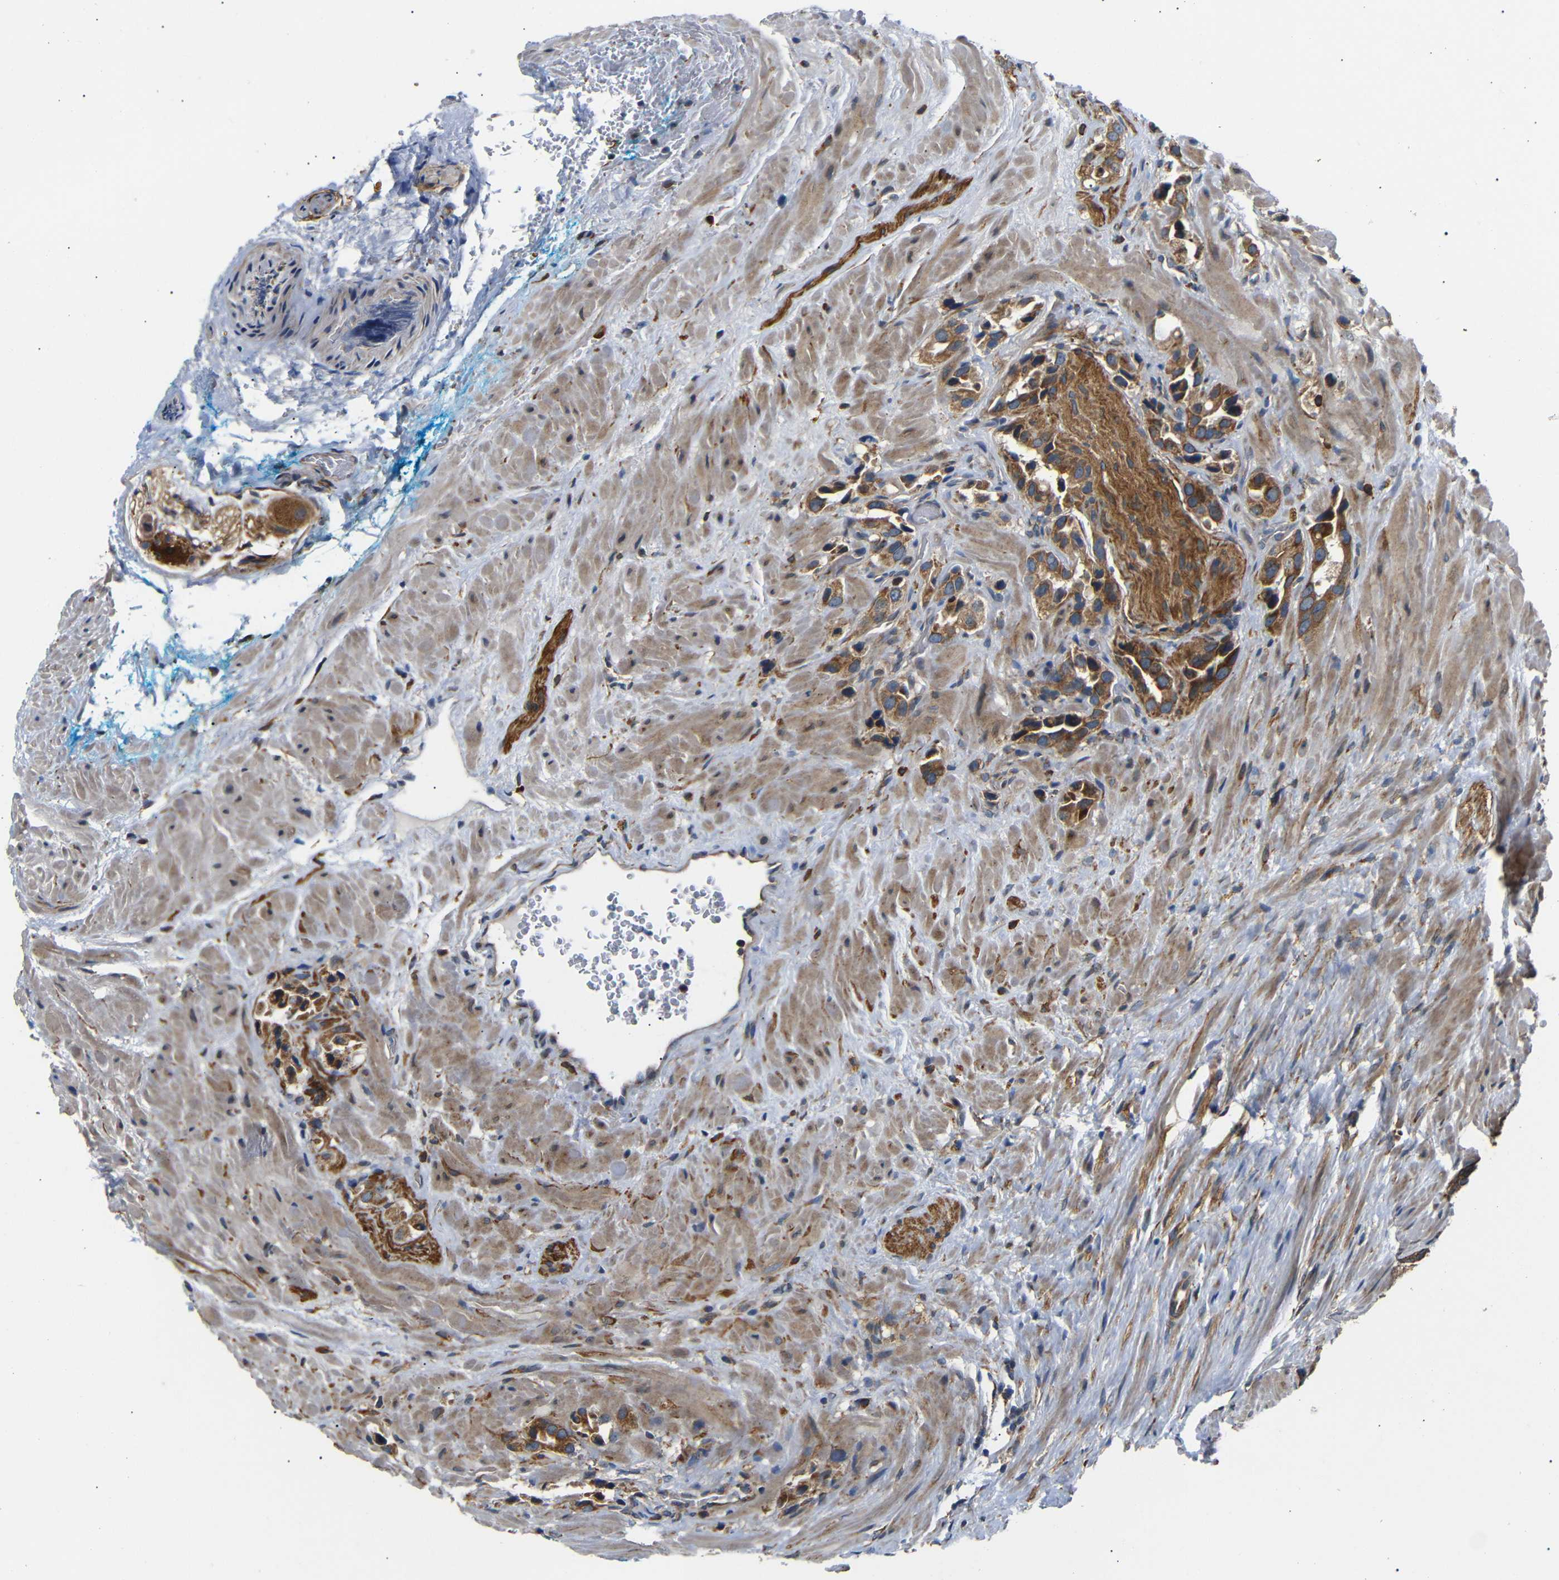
{"staining": {"intensity": "moderate", "quantity": ">75%", "location": "cytoplasmic/membranous"}, "tissue": "prostate cancer", "cell_type": "Tumor cells", "image_type": "cancer", "snomed": [{"axis": "morphology", "description": "Adenocarcinoma, High grade"}, {"axis": "topography", "description": "Prostate"}], "caption": "Protein analysis of prostate adenocarcinoma (high-grade) tissue exhibits moderate cytoplasmic/membranous staining in about >75% of tumor cells.", "gene": "KANK4", "patient": {"sex": "male", "age": 64}}